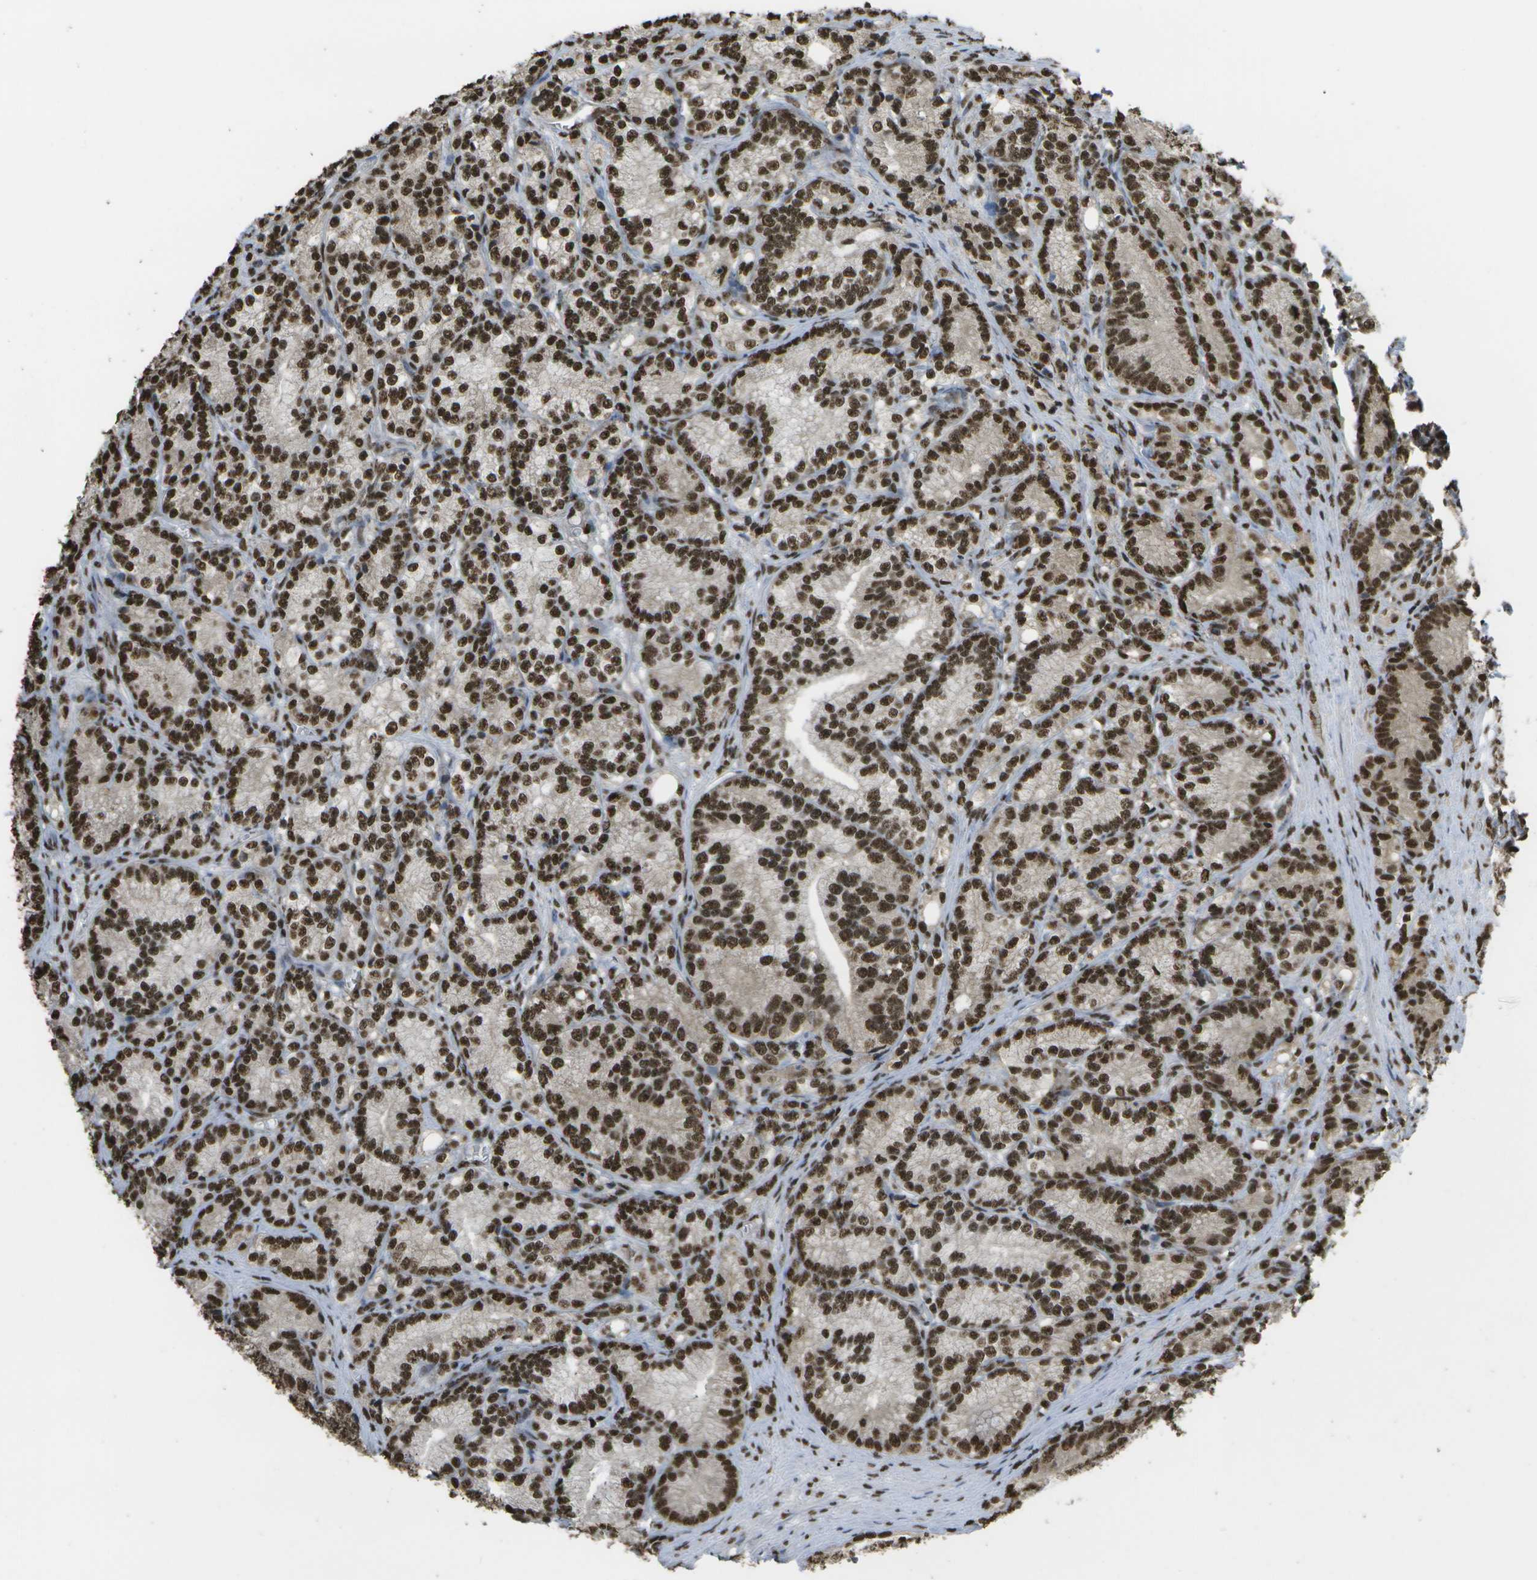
{"staining": {"intensity": "strong", "quantity": ">75%", "location": "nuclear"}, "tissue": "prostate cancer", "cell_type": "Tumor cells", "image_type": "cancer", "snomed": [{"axis": "morphology", "description": "Adenocarcinoma, Low grade"}, {"axis": "topography", "description": "Prostate"}], "caption": "Immunohistochemical staining of adenocarcinoma (low-grade) (prostate) shows high levels of strong nuclear protein expression in approximately >75% of tumor cells.", "gene": "SPEN", "patient": {"sex": "male", "age": 89}}